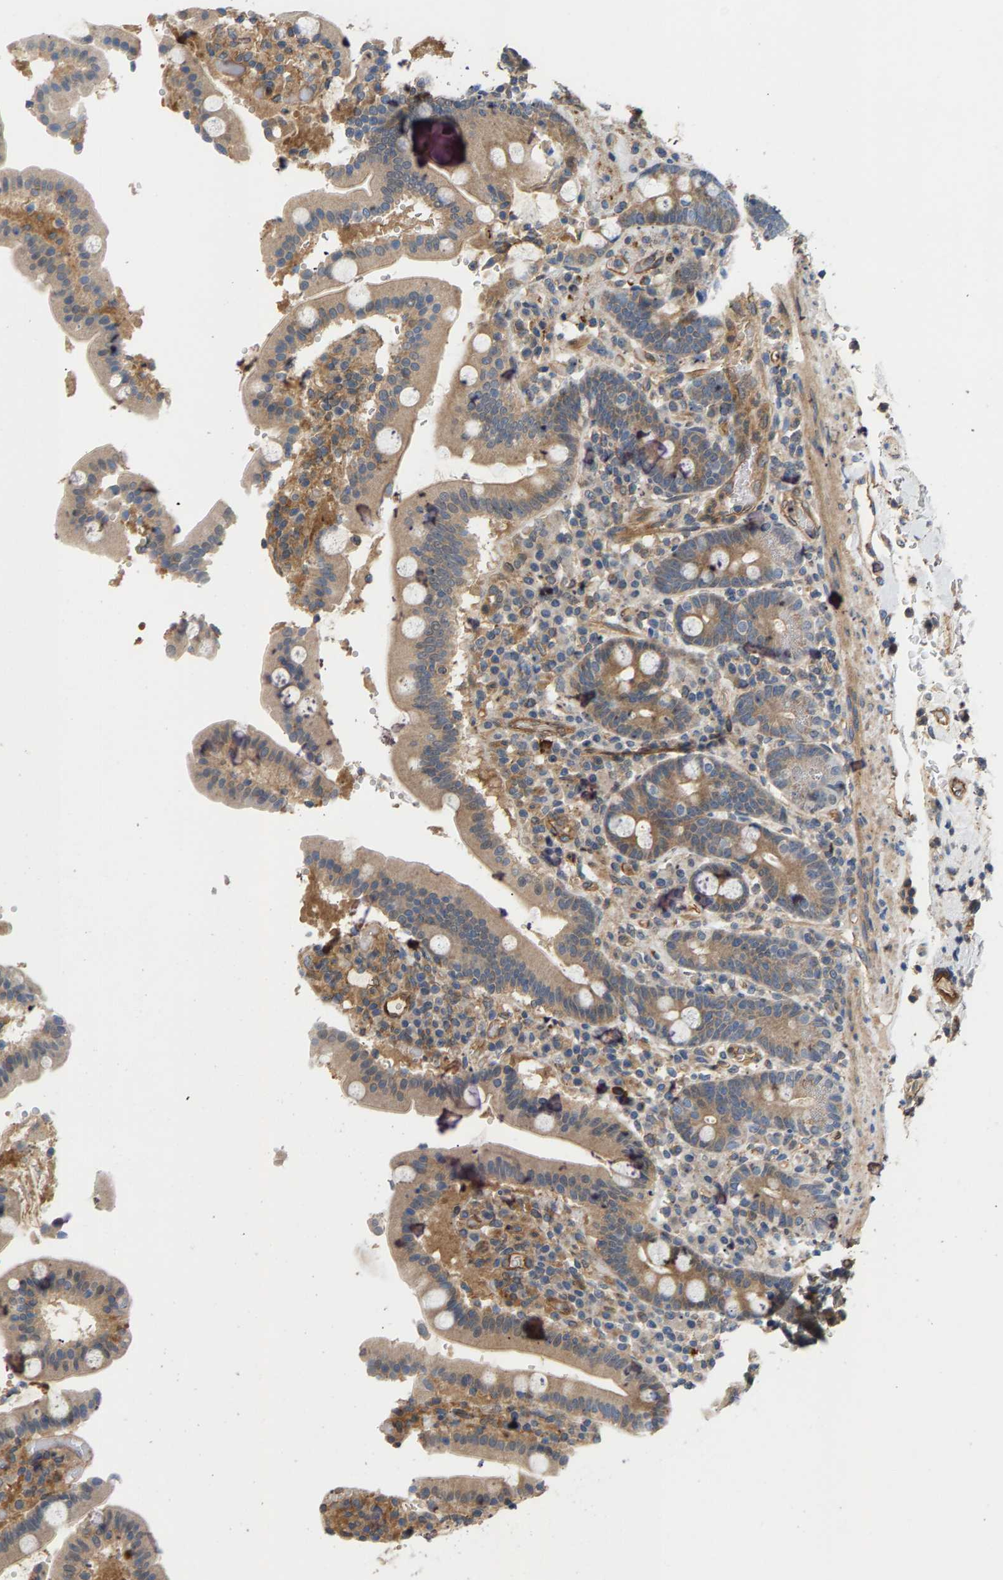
{"staining": {"intensity": "moderate", "quantity": "25%-75%", "location": "cytoplasmic/membranous,nuclear"}, "tissue": "duodenum", "cell_type": "Glandular cells", "image_type": "normal", "snomed": [{"axis": "morphology", "description": "Normal tissue, NOS"}, {"axis": "topography", "description": "Small intestine, NOS"}], "caption": "IHC staining of normal duodenum, which demonstrates medium levels of moderate cytoplasmic/membranous,nuclear staining in approximately 25%-75% of glandular cells indicating moderate cytoplasmic/membranous,nuclear protein expression. The staining was performed using DAB (3,3'-diaminobenzidine) (brown) for protein detection and nuclei were counterstained in hematoxylin (blue).", "gene": "KRTAP27", "patient": {"sex": "female", "age": 71}}